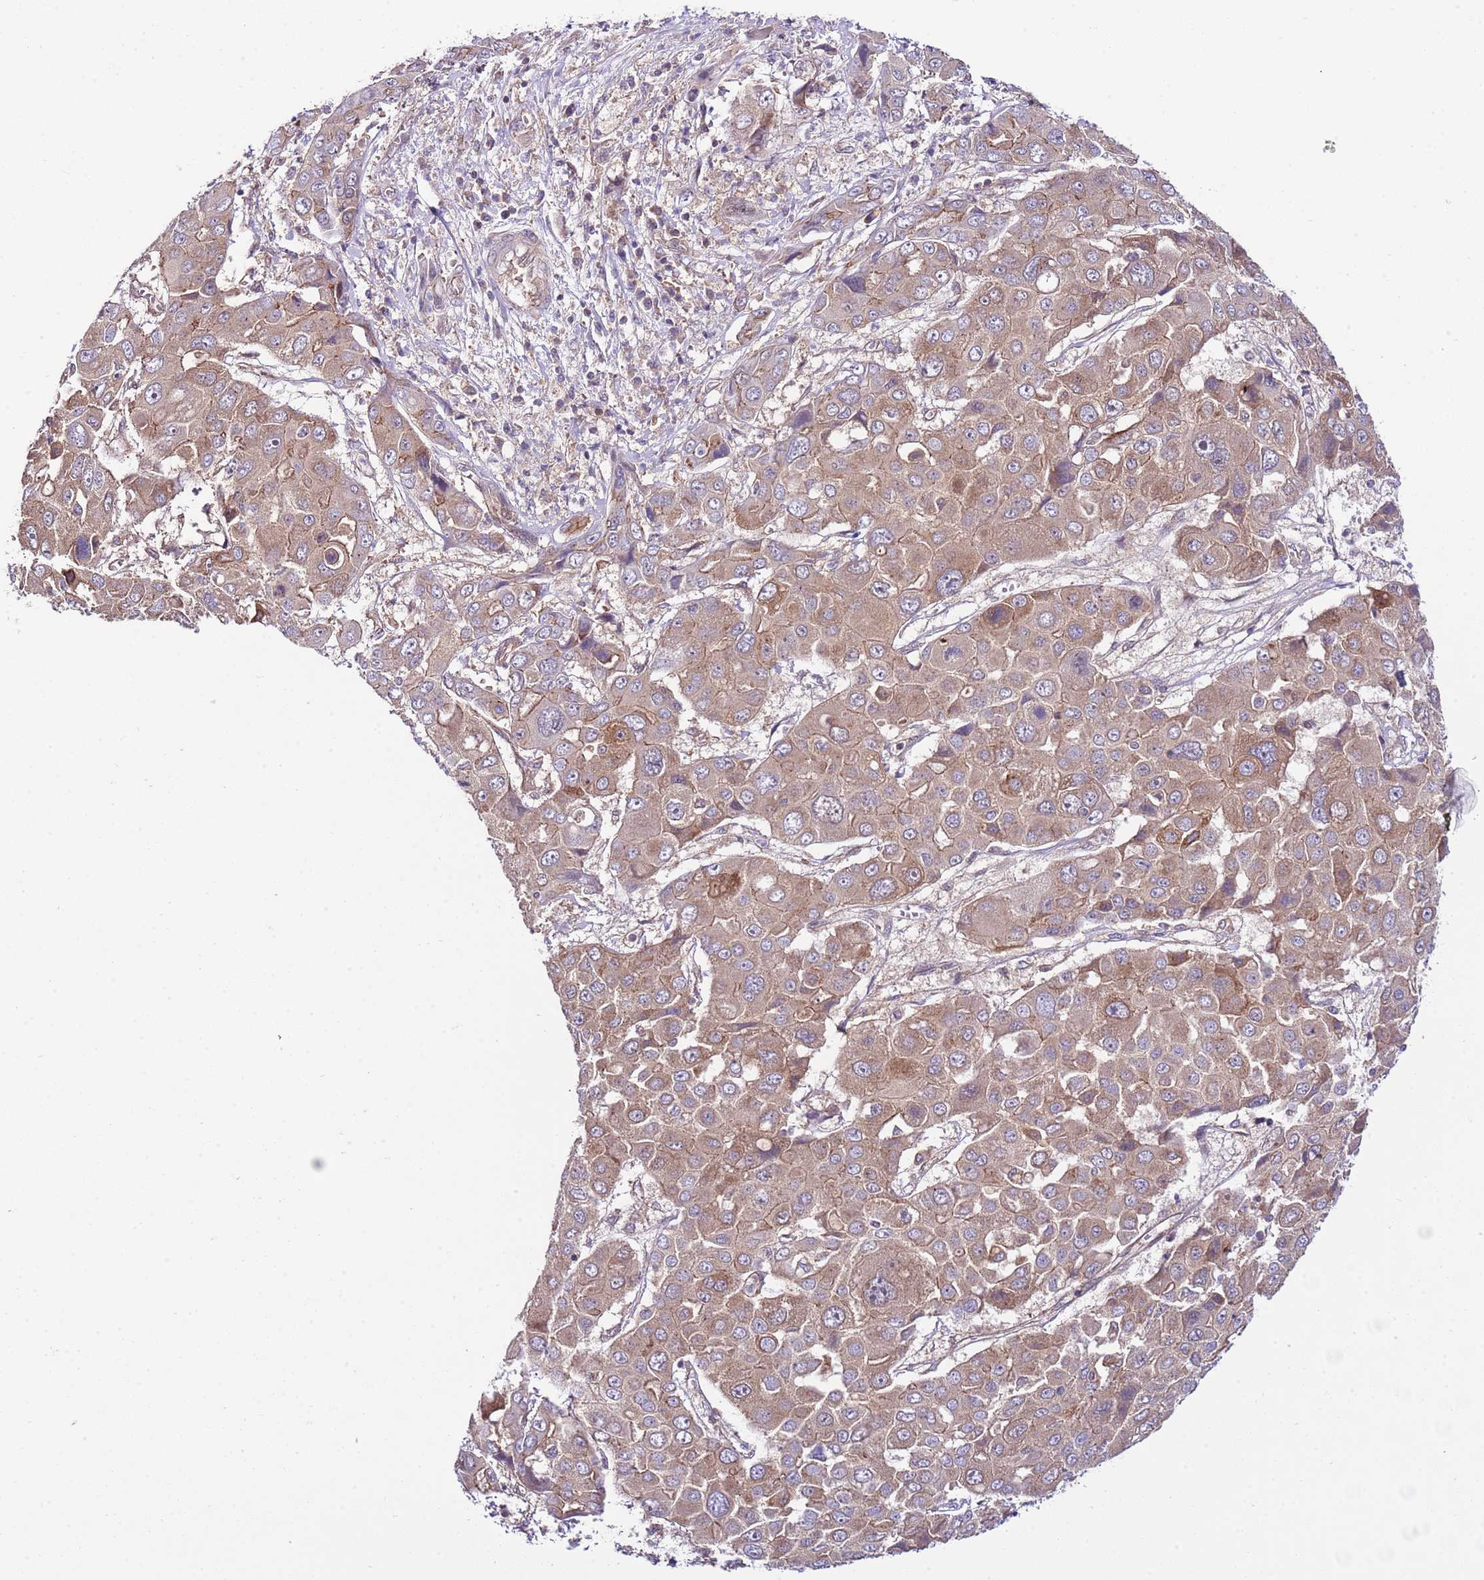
{"staining": {"intensity": "moderate", "quantity": "25%-75%", "location": "cytoplasmic/membranous"}, "tissue": "liver cancer", "cell_type": "Tumor cells", "image_type": "cancer", "snomed": [{"axis": "morphology", "description": "Cholangiocarcinoma"}, {"axis": "topography", "description": "Liver"}], "caption": "Immunohistochemical staining of liver cancer demonstrates medium levels of moderate cytoplasmic/membranous protein staining in approximately 25%-75% of tumor cells.", "gene": "DONSON", "patient": {"sex": "male", "age": 67}}